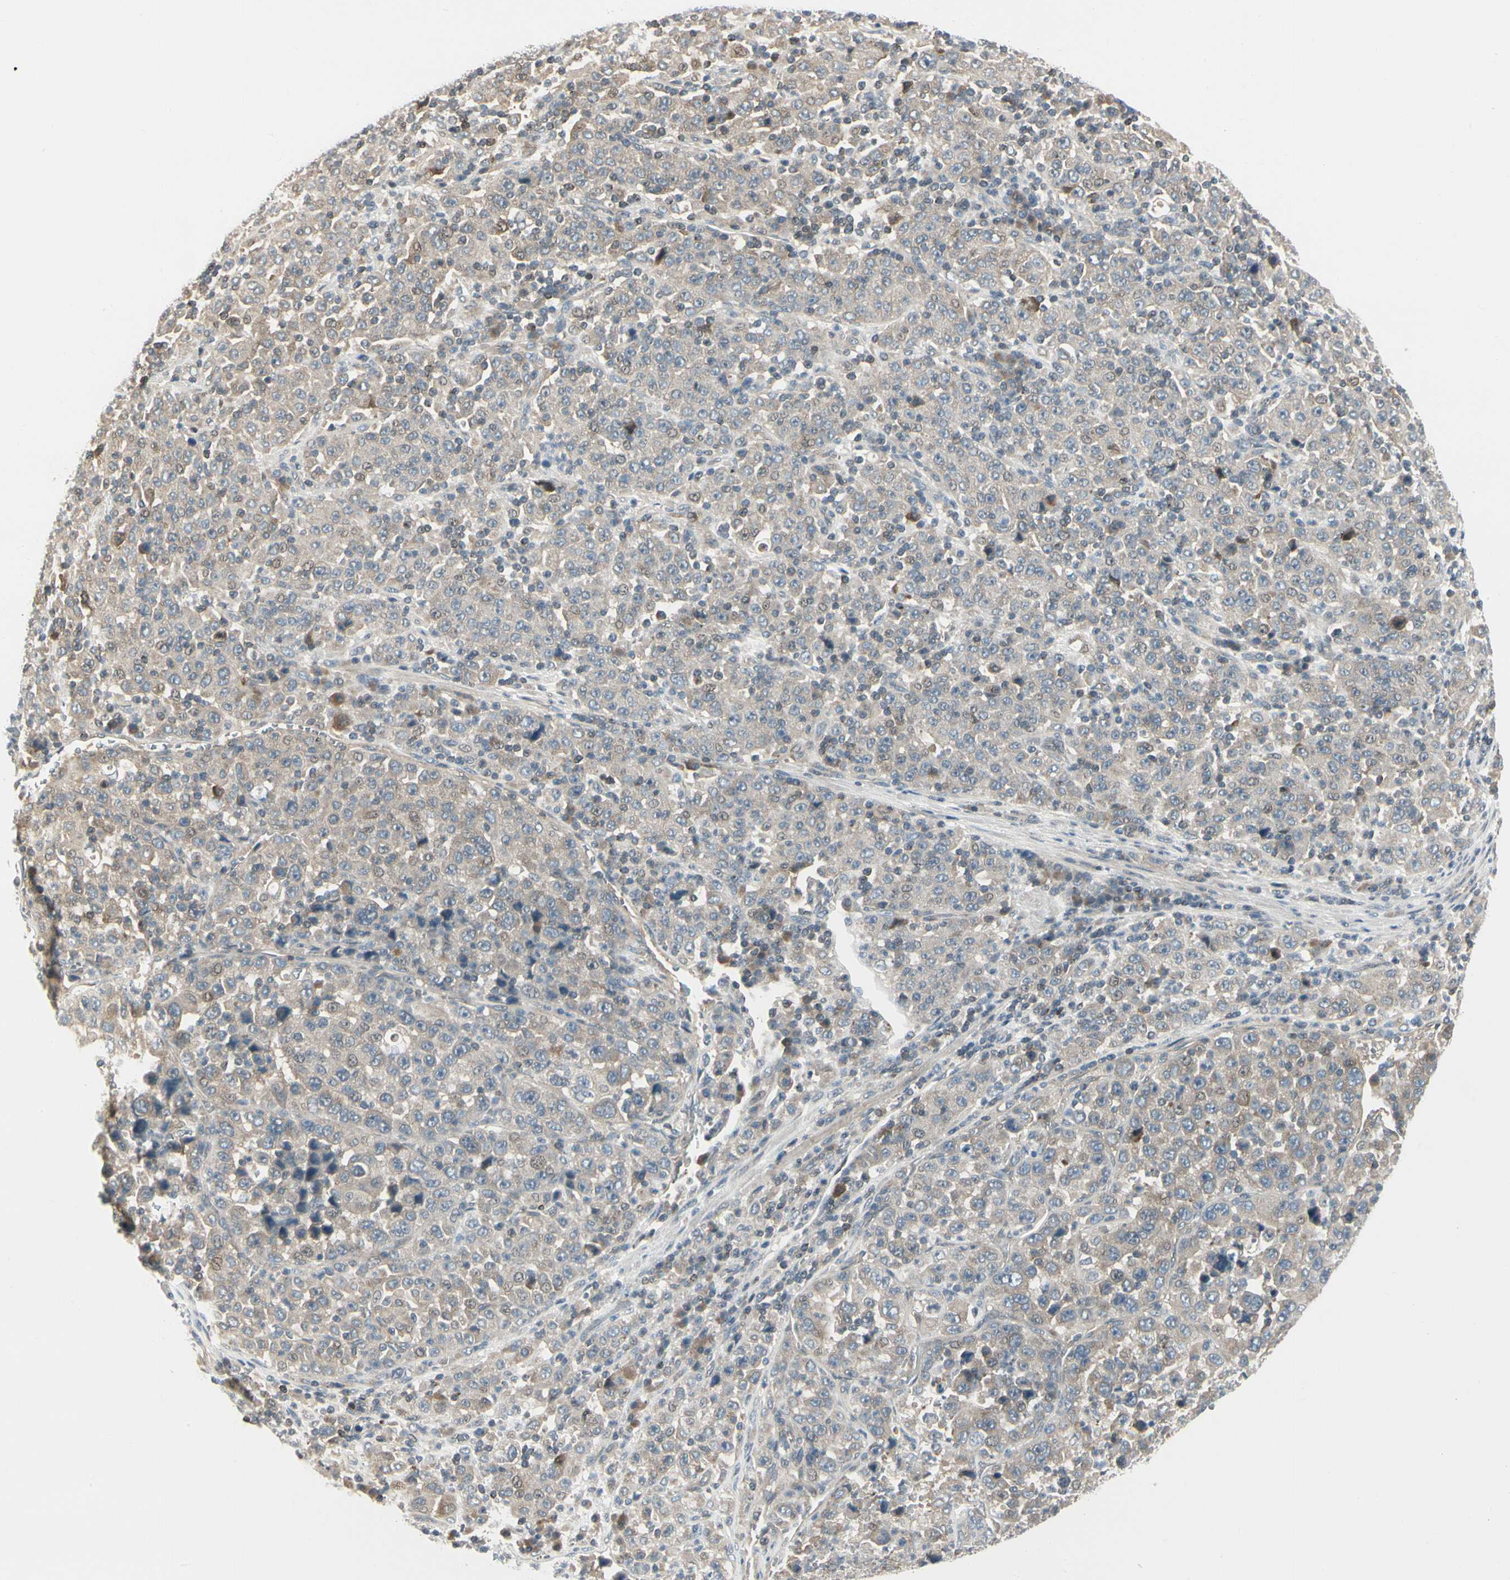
{"staining": {"intensity": "weak", "quantity": ">75%", "location": "cytoplasmic/membranous"}, "tissue": "stomach cancer", "cell_type": "Tumor cells", "image_type": "cancer", "snomed": [{"axis": "morphology", "description": "Normal tissue, NOS"}, {"axis": "morphology", "description": "Adenocarcinoma, NOS"}, {"axis": "topography", "description": "Stomach, upper"}, {"axis": "topography", "description": "Stomach"}], "caption": "Stomach cancer stained for a protein (brown) reveals weak cytoplasmic/membranous positive staining in approximately >75% of tumor cells.", "gene": "EVC", "patient": {"sex": "male", "age": 59}}